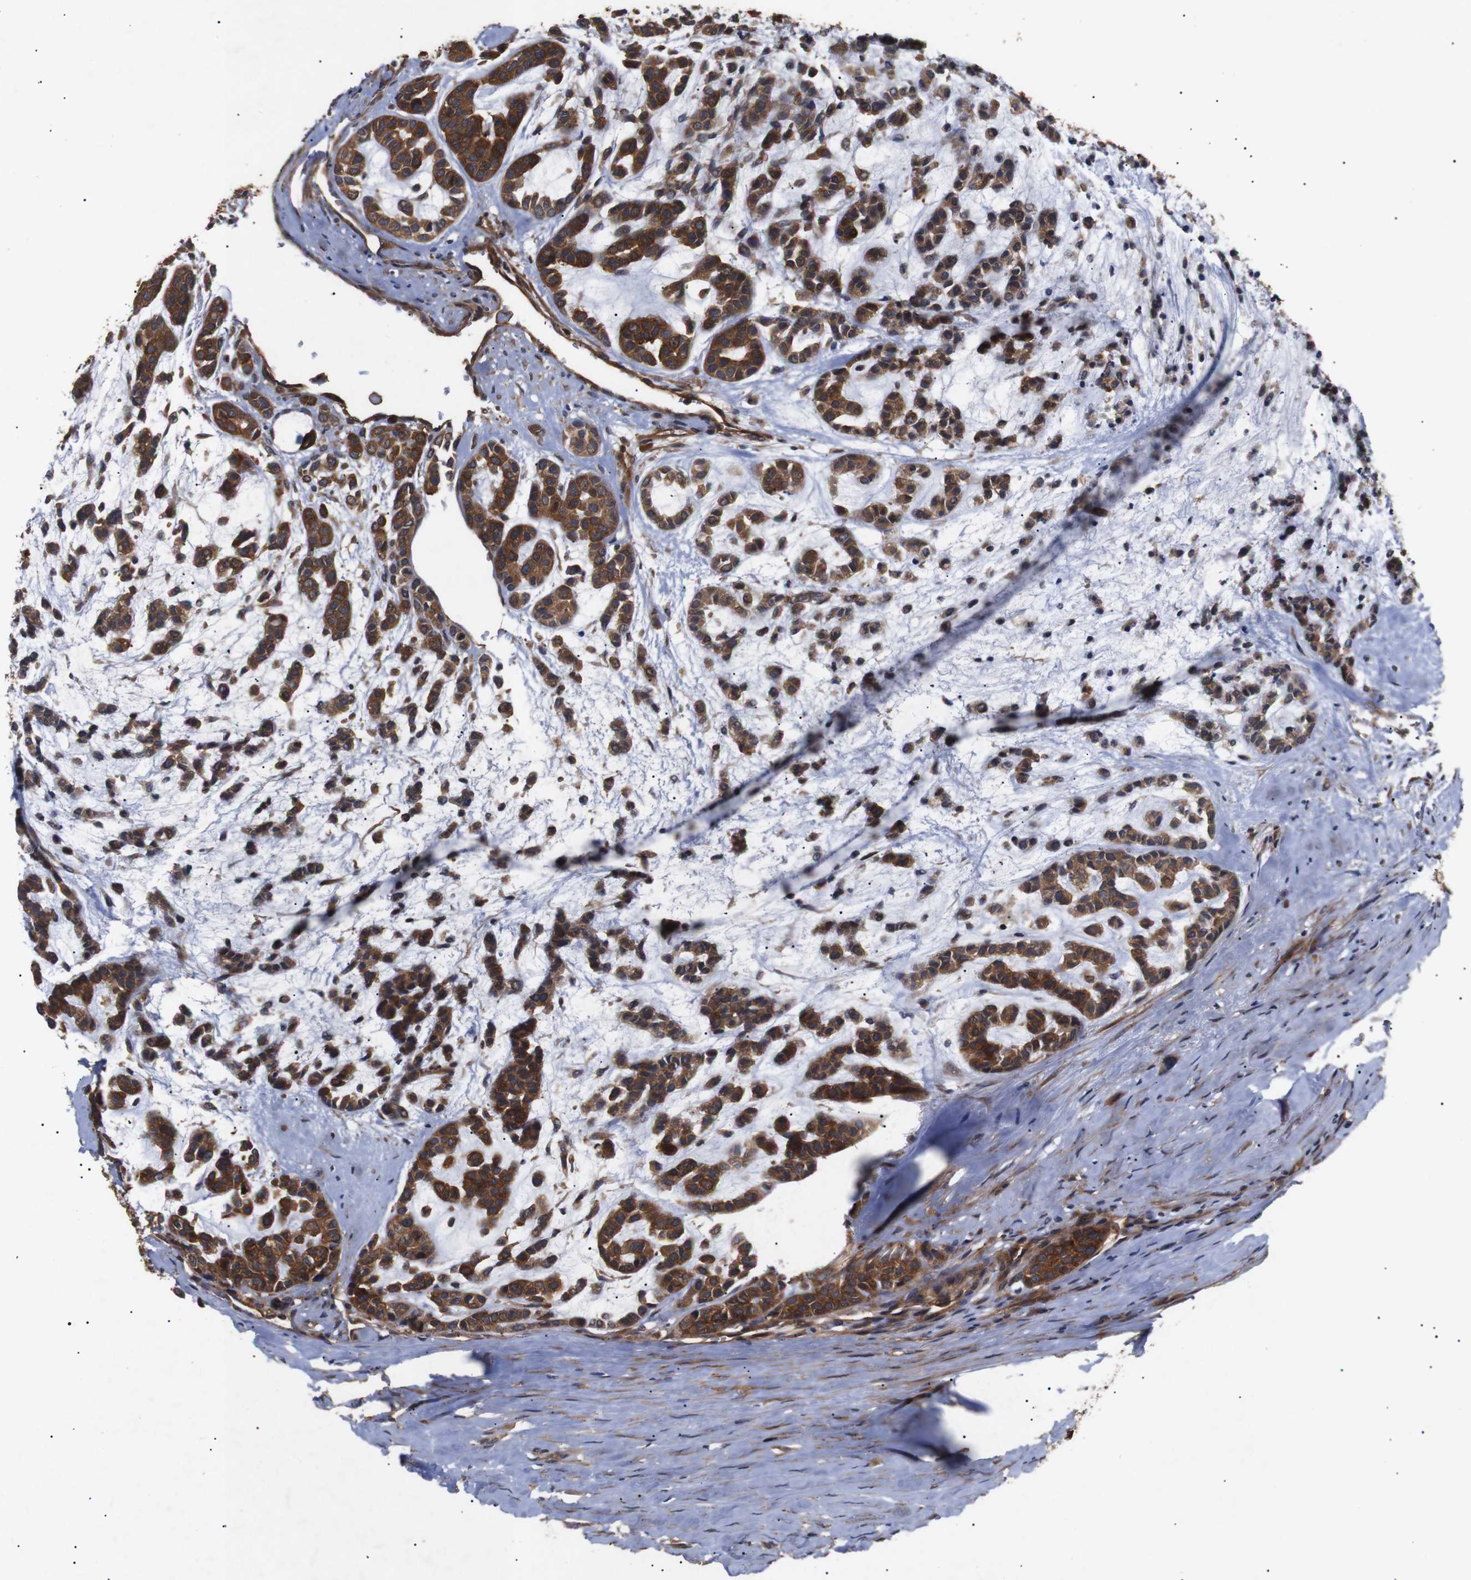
{"staining": {"intensity": "strong", "quantity": ">75%", "location": "cytoplasmic/membranous"}, "tissue": "head and neck cancer", "cell_type": "Tumor cells", "image_type": "cancer", "snomed": [{"axis": "morphology", "description": "Adenocarcinoma, NOS"}, {"axis": "morphology", "description": "Adenoma, NOS"}, {"axis": "topography", "description": "Head-Neck"}], "caption": "Human head and neck cancer (adenocarcinoma) stained for a protein (brown) shows strong cytoplasmic/membranous positive staining in about >75% of tumor cells.", "gene": "PAWR", "patient": {"sex": "female", "age": 55}}